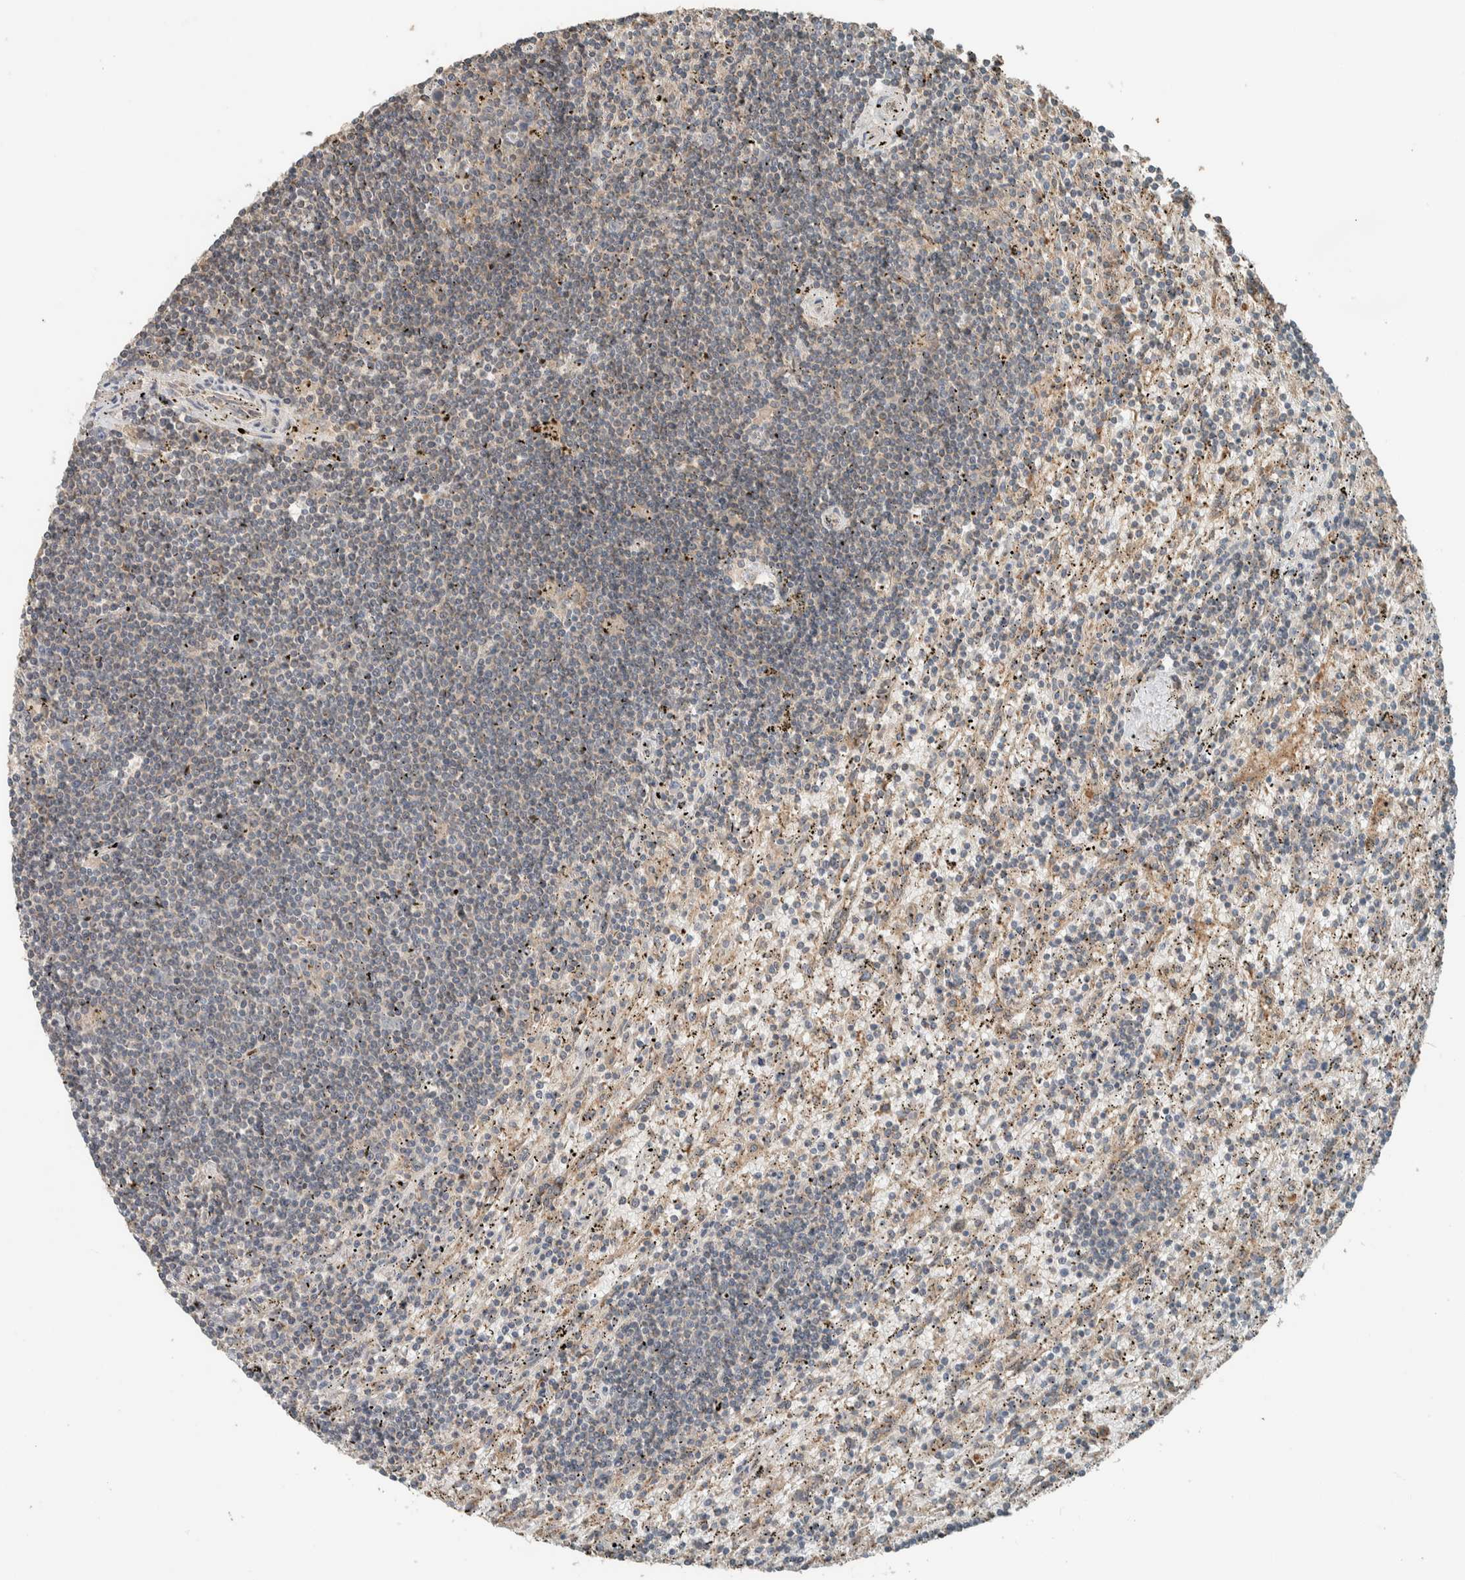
{"staining": {"intensity": "negative", "quantity": "none", "location": "none"}, "tissue": "lymphoma", "cell_type": "Tumor cells", "image_type": "cancer", "snomed": [{"axis": "morphology", "description": "Malignant lymphoma, non-Hodgkin's type, Low grade"}, {"axis": "topography", "description": "Spleen"}], "caption": "DAB (3,3'-diaminobenzidine) immunohistochemical staining of low-grade malignant lymphoma, non-Hodgkin's type shows no significant expression in tumor cells. (Brightfield microscopy of DAB (3,3'-diaminobenzidine) immunohistochemistry (IHC) at high magnification).", "gene": "NBR1", "patient": {"sex": "male", "age": 76}}